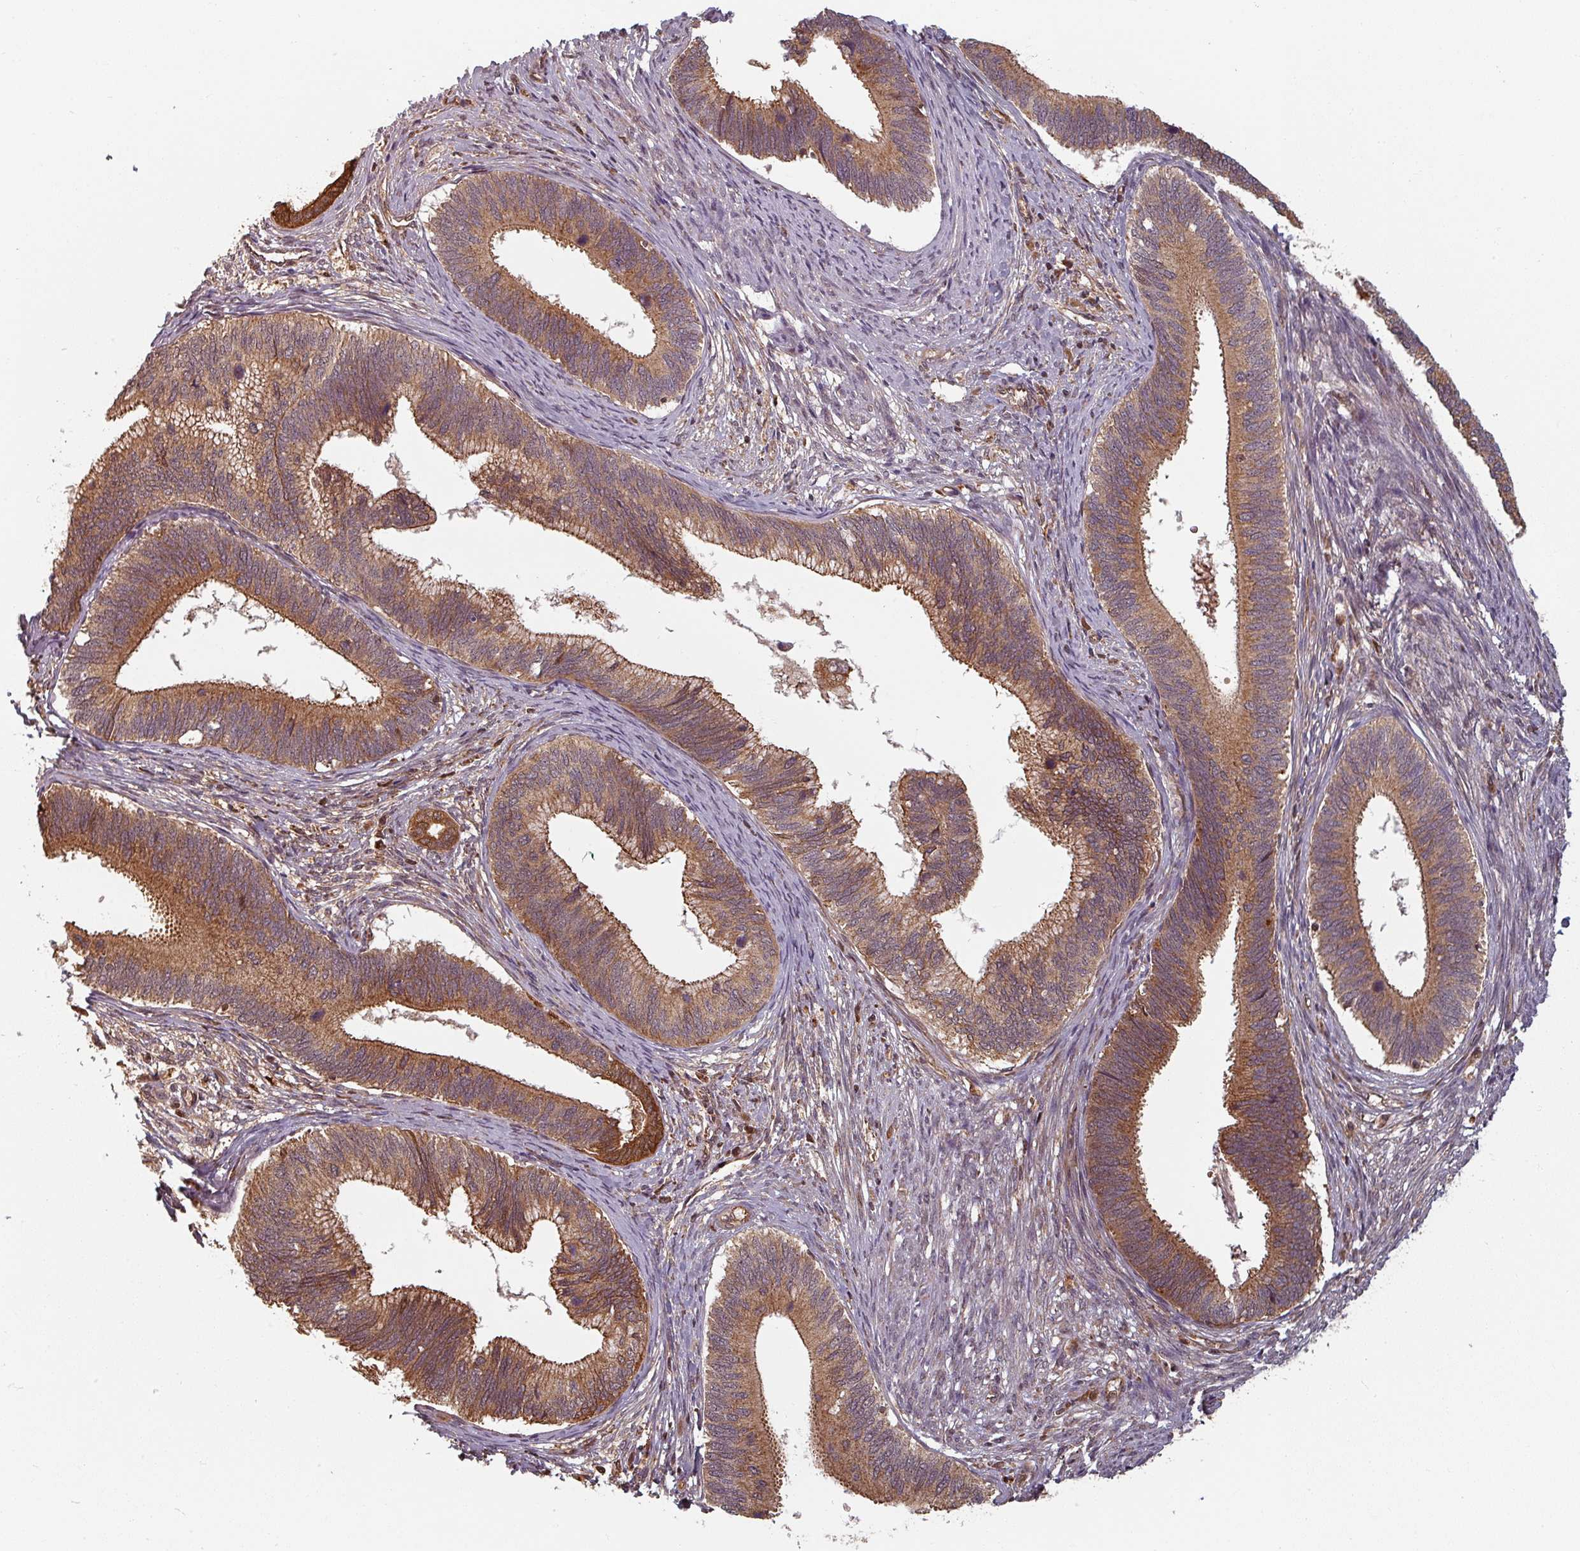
{"staining": {"intensity": "moderate", "quantity": ">75%", "location": "cytoplasmic/membranous"}, "tissue": "cervical cancer", "cell_type": "Tumor cells", "image_type": "cancer", "snomed": [{"axis": "morphology", "description": "Adenocarcinoma, NOS"}, {"axis": "topography", "description": "Cervix"}], "caption": "This image exhibits immunohistochemistry staining of cervical cancer (adenocarcinoma), with medium moderate cytoplasmic/membranous staining in approximately >75% of tumor cells.", "gene": "EID1", "patient": {"sex": "female", "age": 42}}